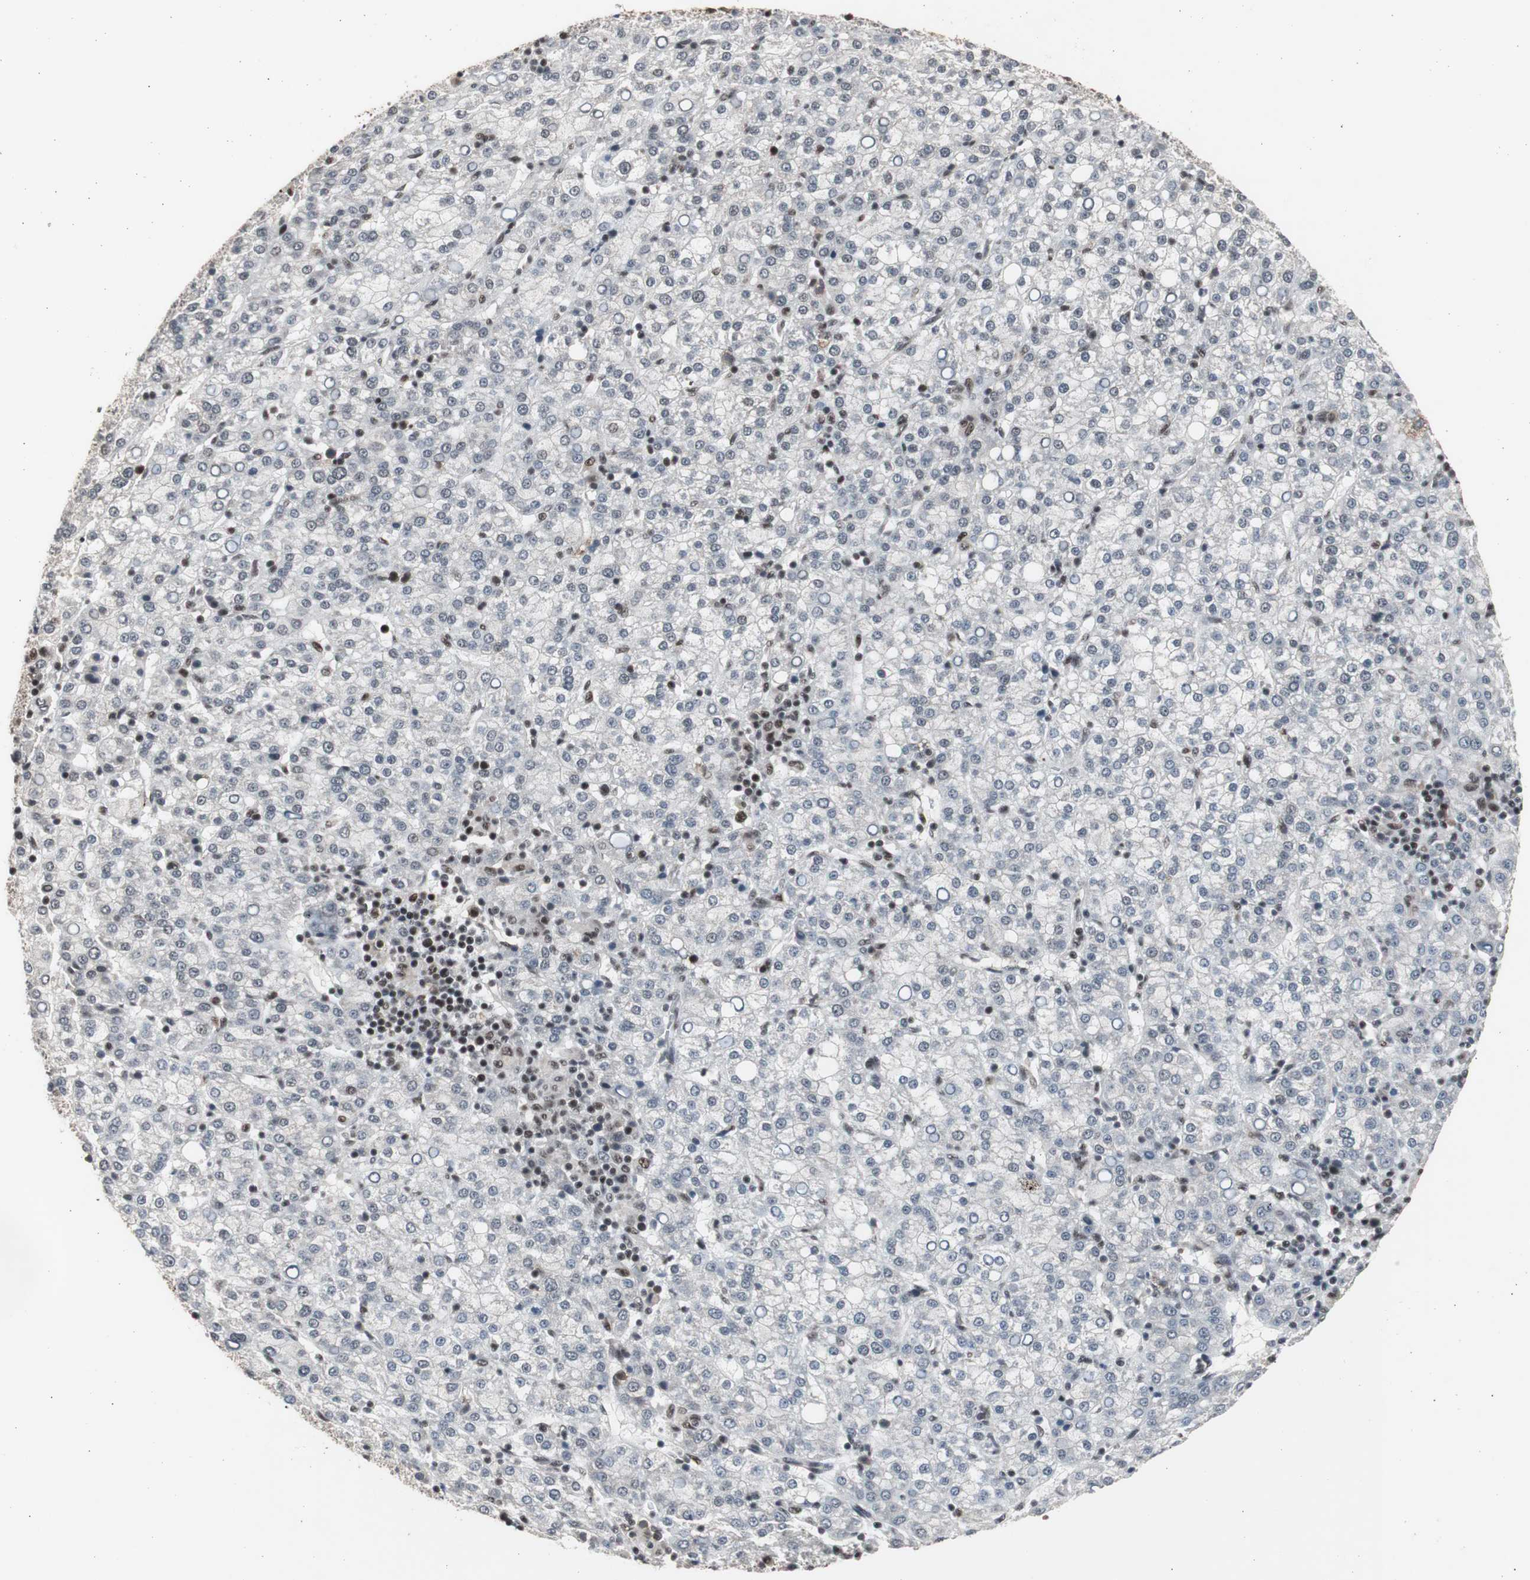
{"staining": {"intensity": "negative", "quantity": "none", "location": "none"}, "tissue": "liver cancer", "cell_type": "Tumor cells", "image_type": "cancer", "snomed": [{"axis": "morphology", "description": "Carcinoma, Hepatocellular, NOS"}, {"axis": "topography", "description": "Liver"}], "caption": "Immunohistochemistry micrograph of human liver cancer stained for a protein (brown), which demonstrates no staining in tumor cells.", "gene": "RPA1", "patient": {"sex": "female", "age": 58}}